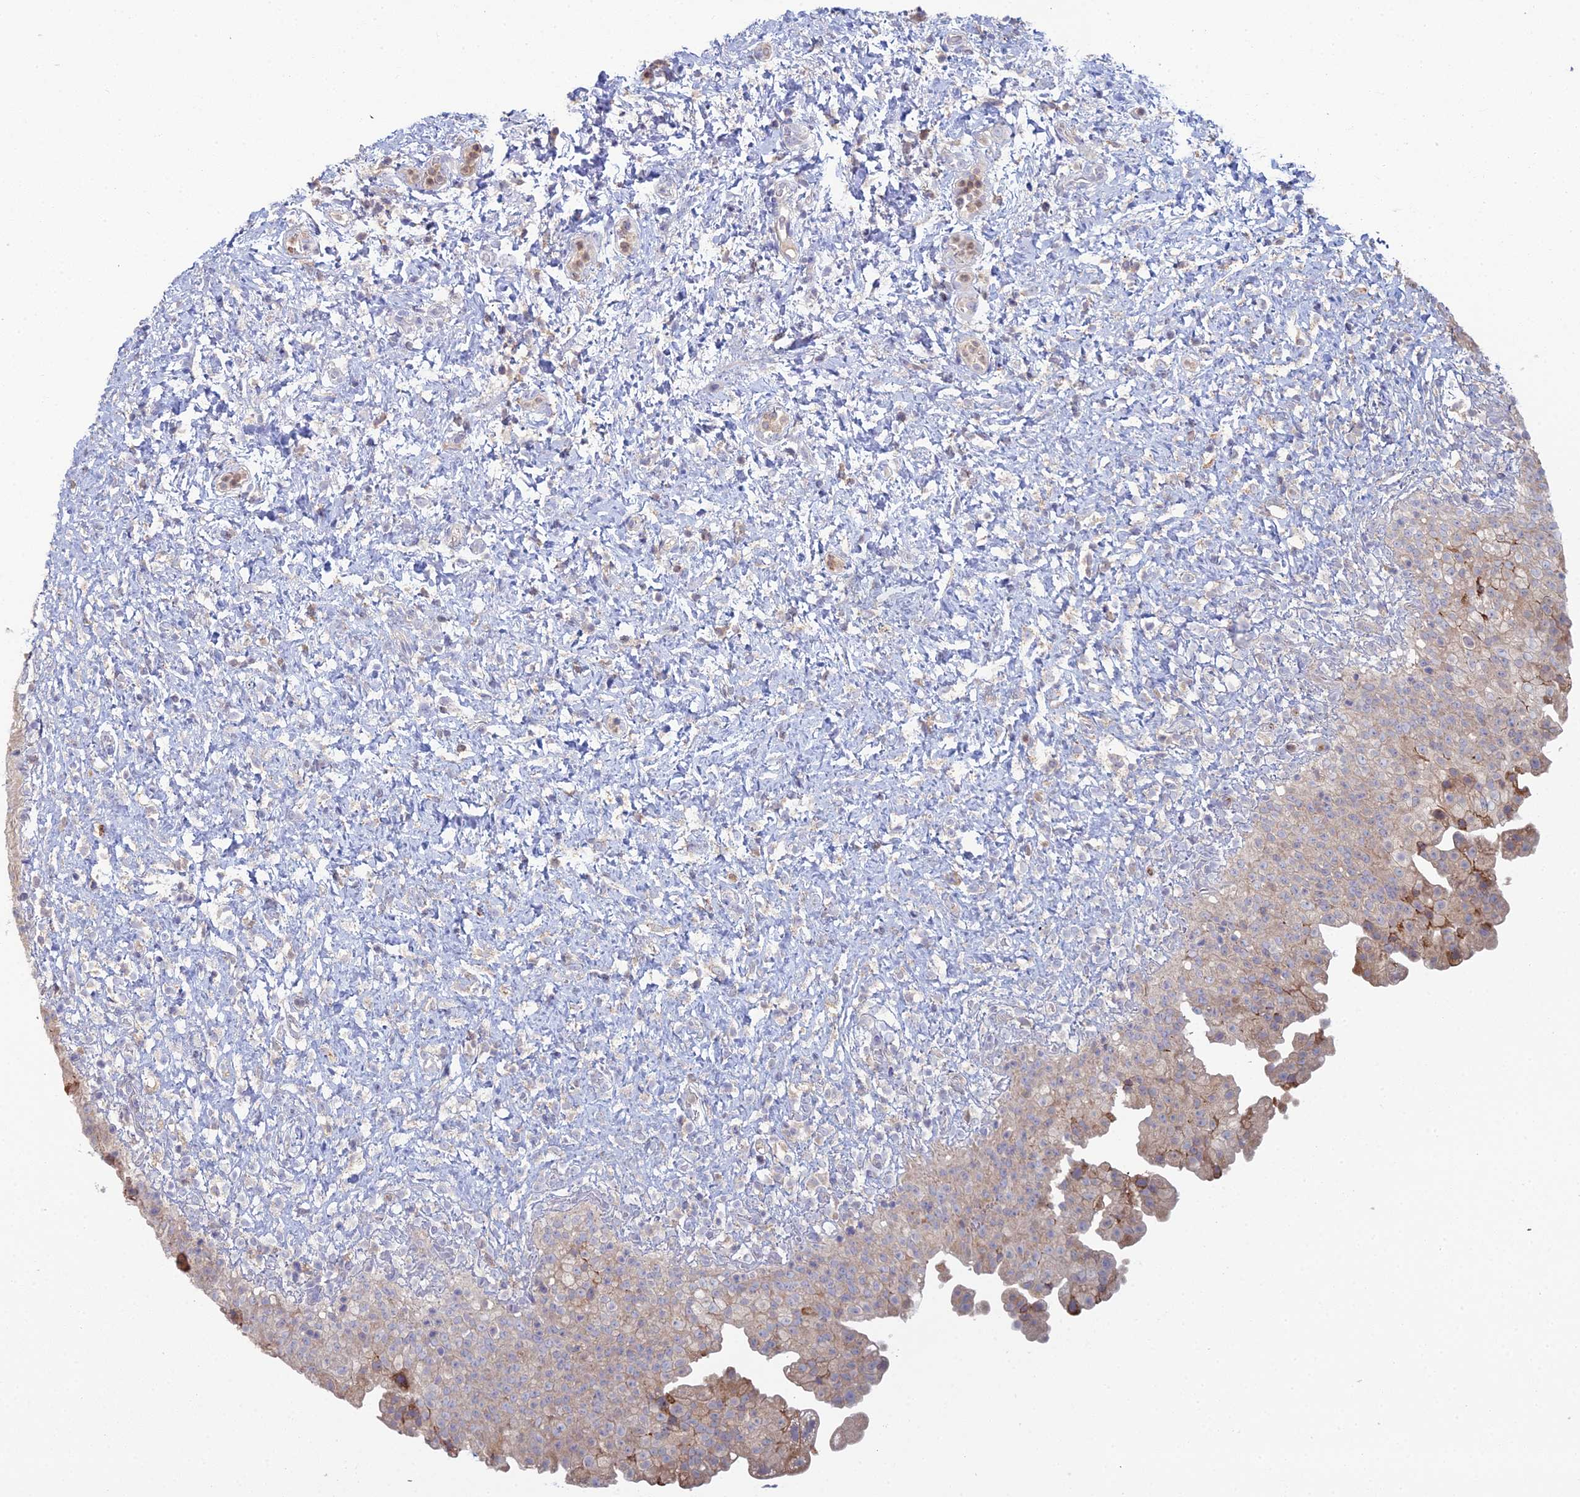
{"staining": {"intensity": "moderate", "quantity": "<25%", "location": "cytoplasmic/membranous"}, "tissue": "urinary bladder", "cell_type": "Urothelial cells", "image_type": "normal", "snomed": [{"axis": "morphology", "description": "Normal tissue, NOS"}, {"axis": "topography", "description": "Urinary bladder"}], "caption": "Immunohistochemistry (IHC) micrograph of unremarkable urinary bladder: urinary bladder stained using immunohistochemistry (IHC) shows low levels of moderate protein expression localized specifically in the cytoplasmic/membranous of urothelial cells, appearing as a cytoplasmic/membranous brown color.", "gene": "TRAPPC6A", "patient": {"sex": "female", "age": 27}}